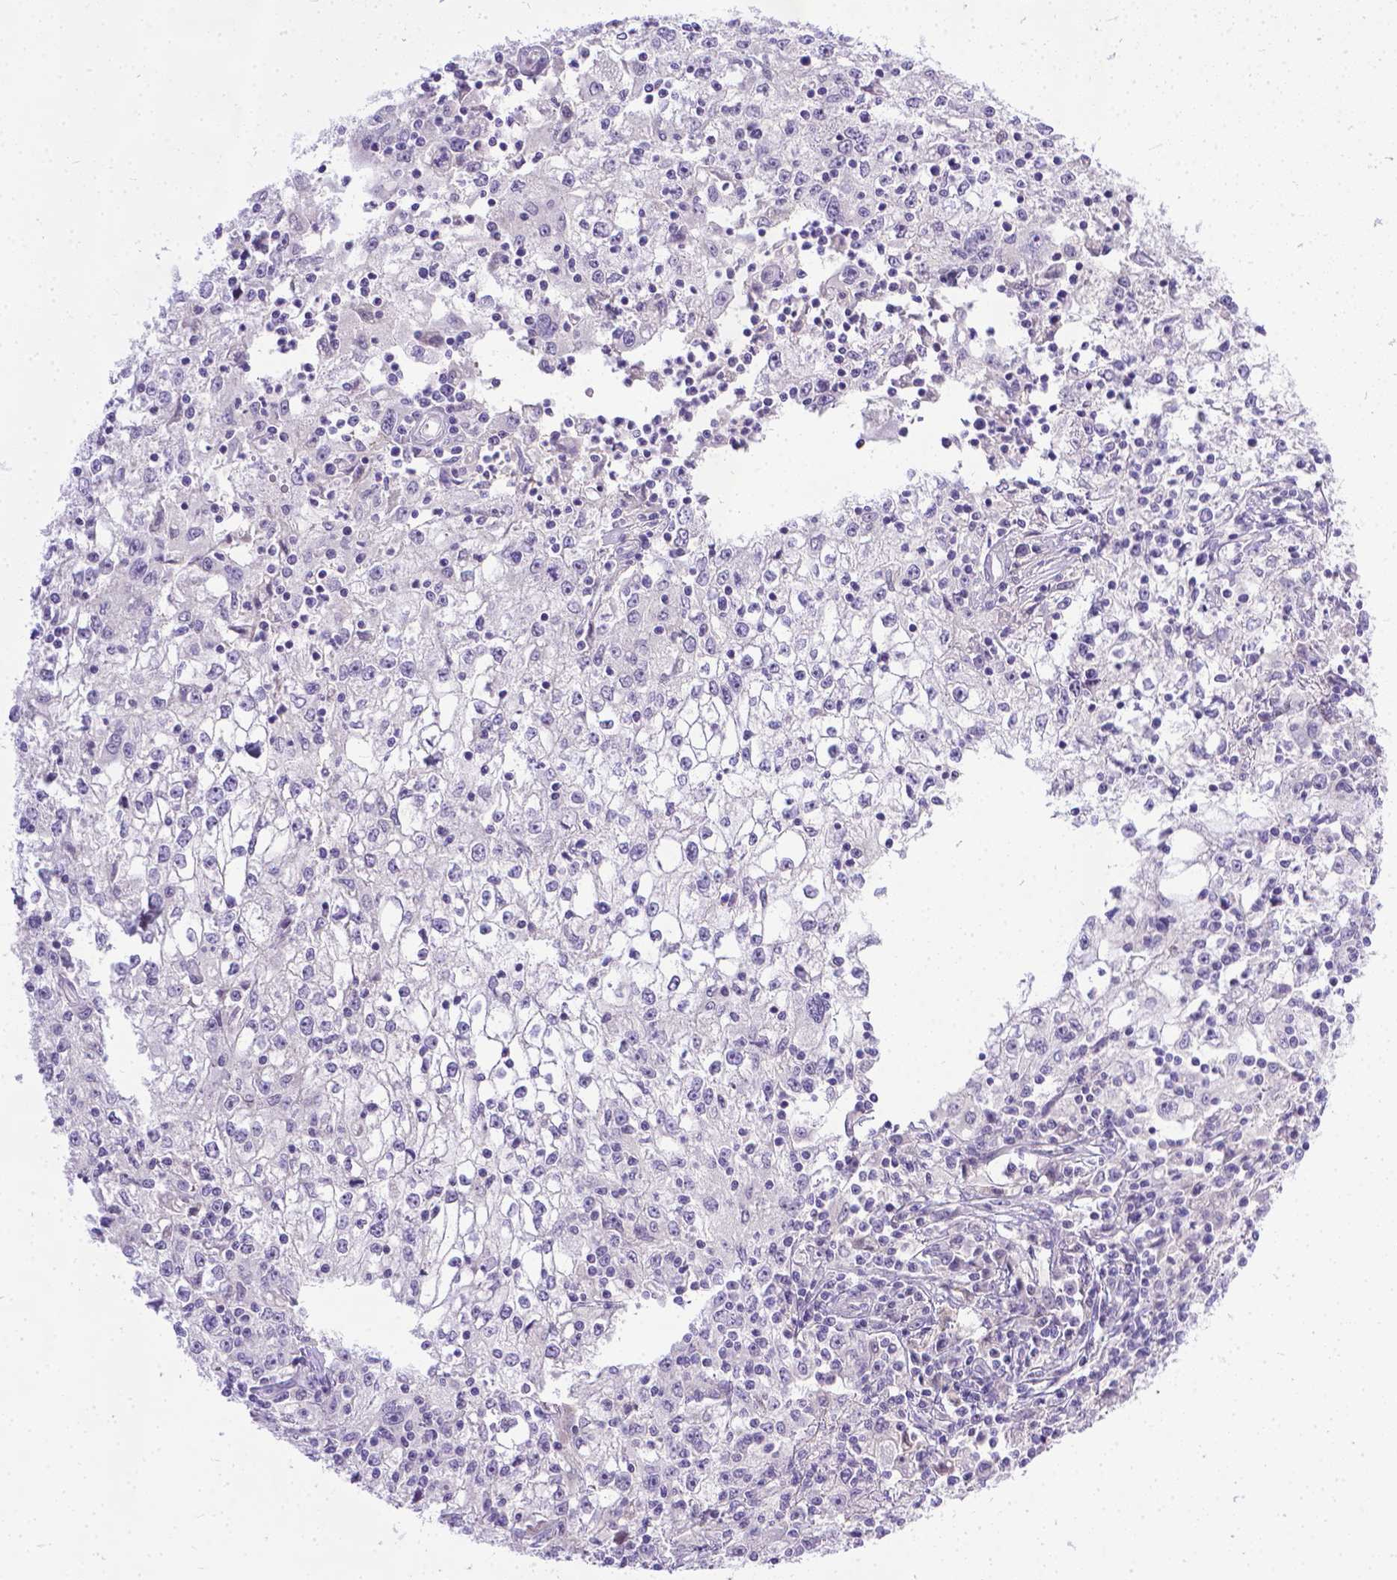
{"staining": {"intensity": "negative", "quantity": "none", "location": "none"}, "tissue": "cervical cancer", "cell_type": "Tumor cells", "image_type": "cancer", "snomed": [{"axis": "morphology", "description": "Squamous cell carcinoma, NOS"}, {"axis": "topography", "description": "Cervix"}], "caption": "The immunohistochemistry (IHC) photomicrograph has no significant expression in tumor cells of squamous cell carcinoma (cervical) tissue. The staining is performed using DAB brown chromogen with nuclei counter-stained in using hematoxylin.", "gene": "TTLL6", "patient": {"sex": "female", "age": 85}}